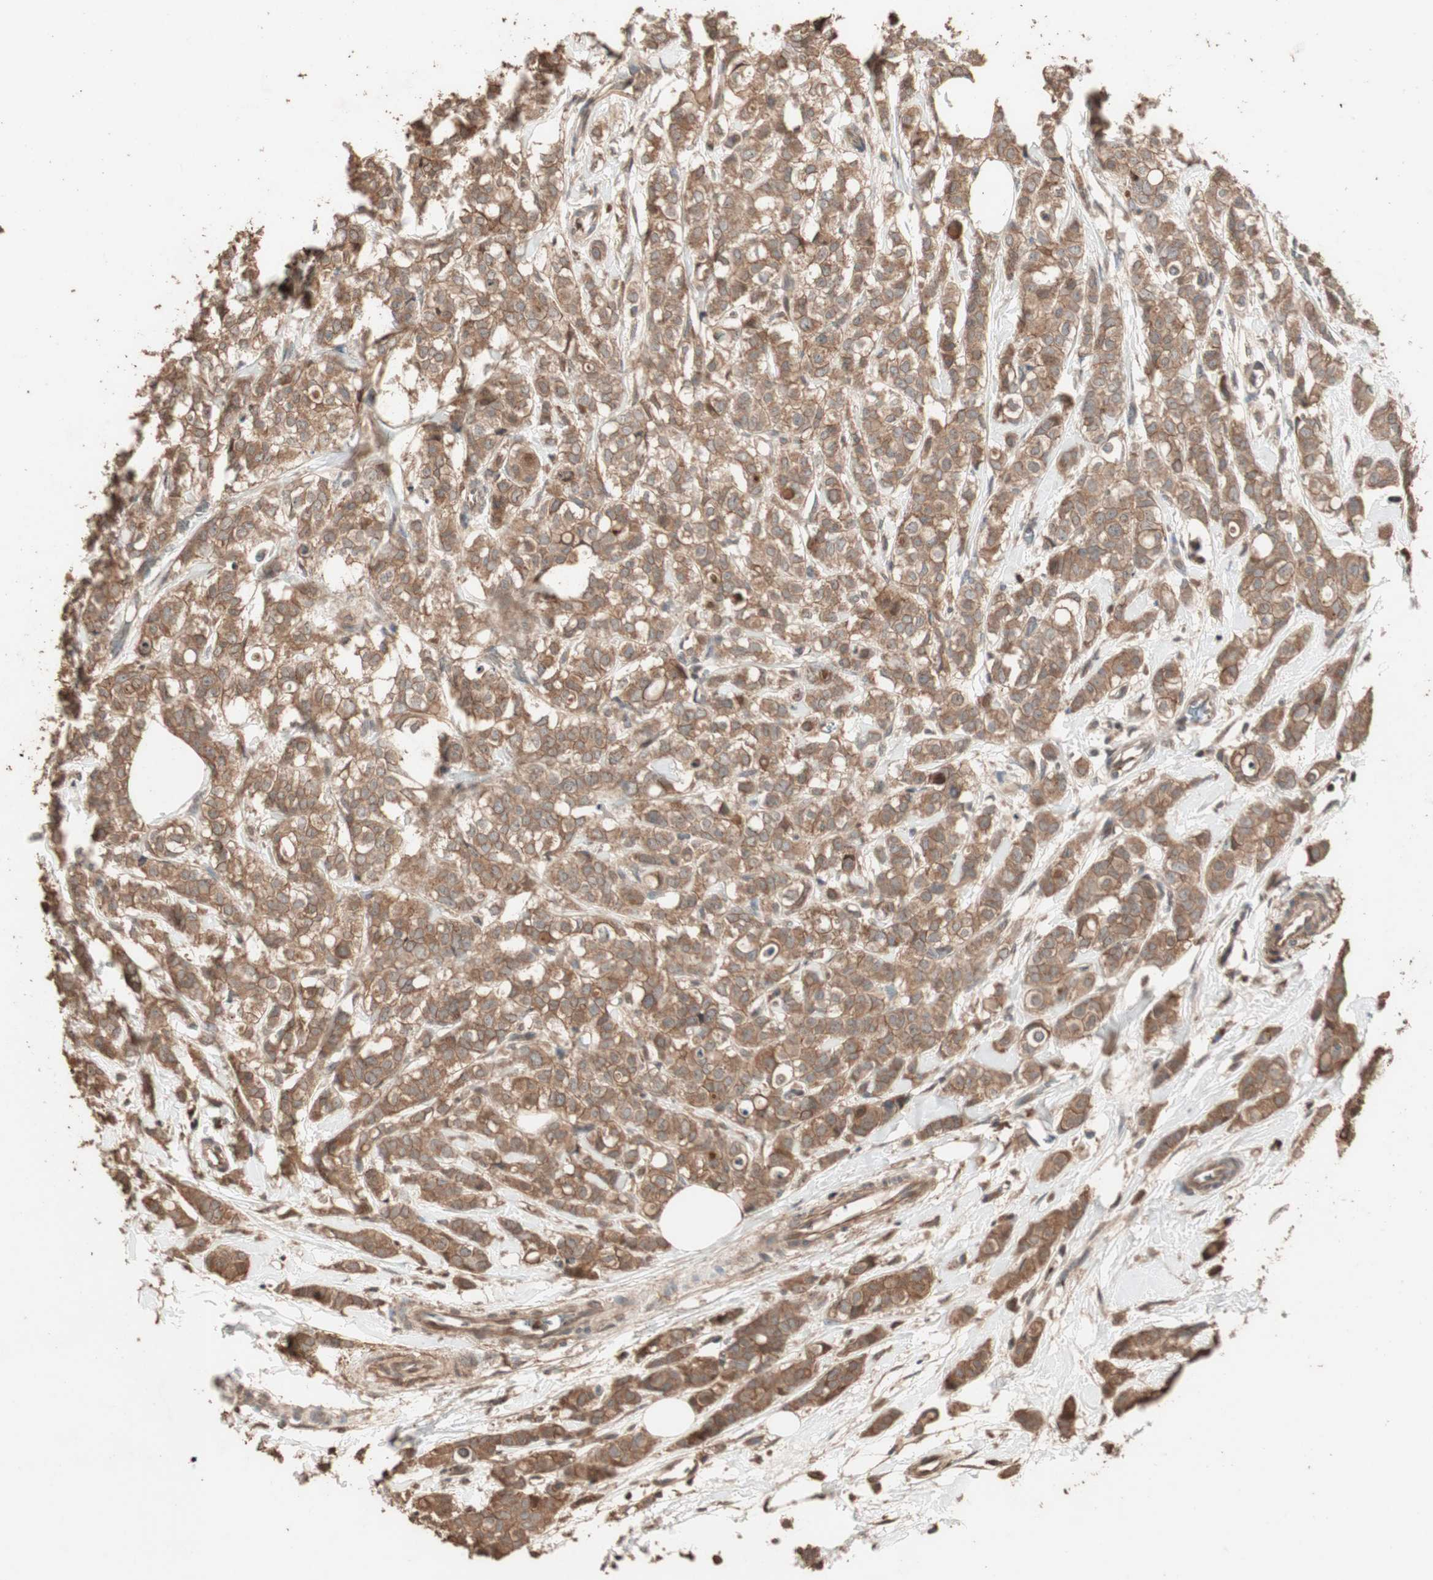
{"staining": {"intensity": "moderate", "quantity": ">75%", "location": "cytoplasmic/membranous"}, "tissue": "breast cancer", "cell_type": "Tumor cells", "image_type": "cancer", "snomed": [{"axis": "morphology", "description": "Lobular carcinoma"}, {"axis": "topography", "description": "Breast"}], "caption": "Breast cancer (lobular carcinoma) stained with a brown dye reveals moderate cytoplasmic/membranous positive expression in approximately >75% of tumor cells.", "gene": "USP20", "patient": {"sex": "female", "age": 60}}